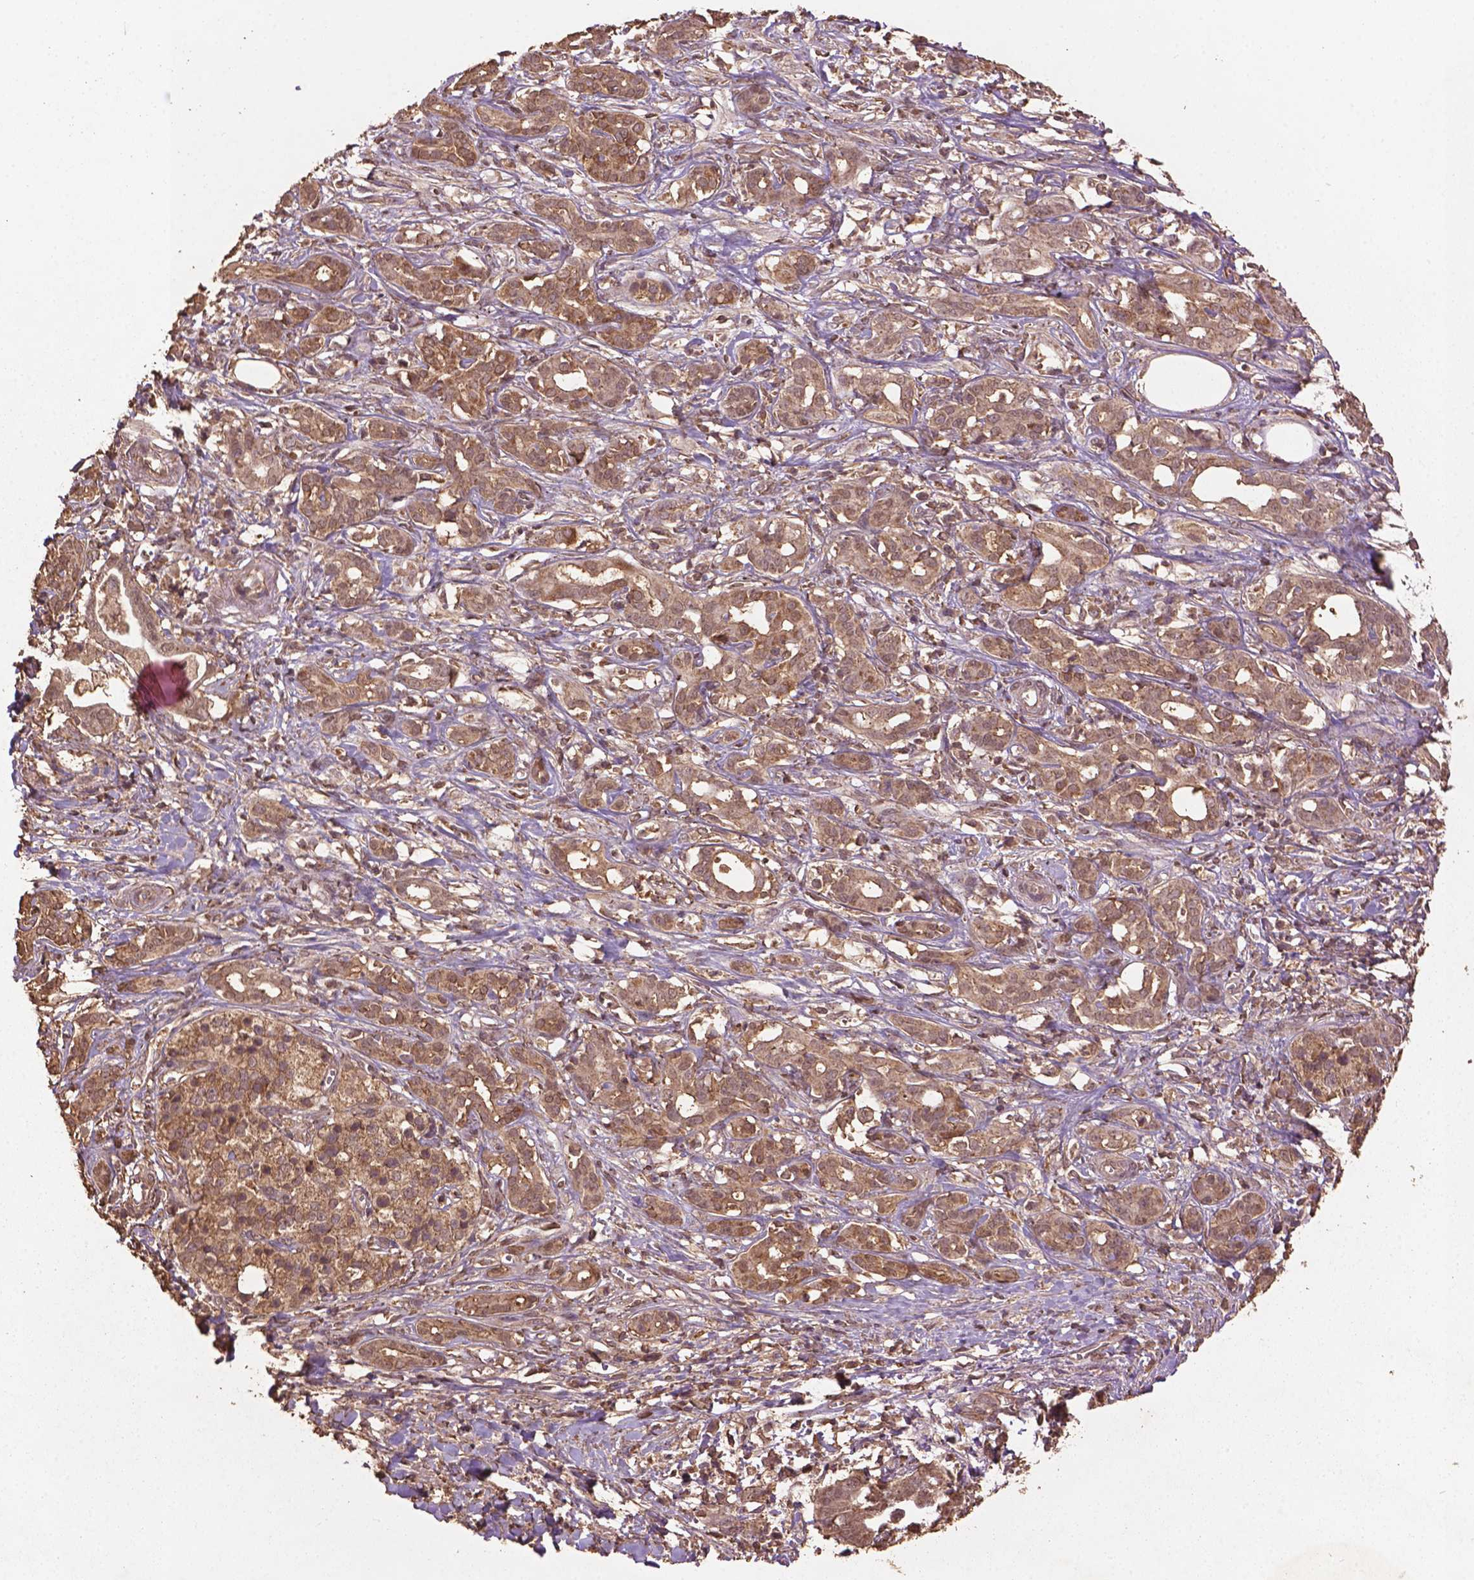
{"staining": {"intensity": "weak", "quantity": ">75%", "location": "cytoplasmic/membranous"}, "tissue": "pancreatic cancer", "cell_type": "Tumor cells", "image_type": "cancer", "snomed": [{"axis": "morphology", "description": "Adenocarcinoma, NOS"}, {"axis": "topography", "description": "Pancreas"}], "caption": "IHC micrograph of pancreatic cancer (adenocarcinoma) stained for a protein (brown), which shows low levels of weak cytoplasmic/membranous expression in approximately >75% of tumor cells.", "gene": "BABAM1", "patient": {"sex": "male", "age": 61}}